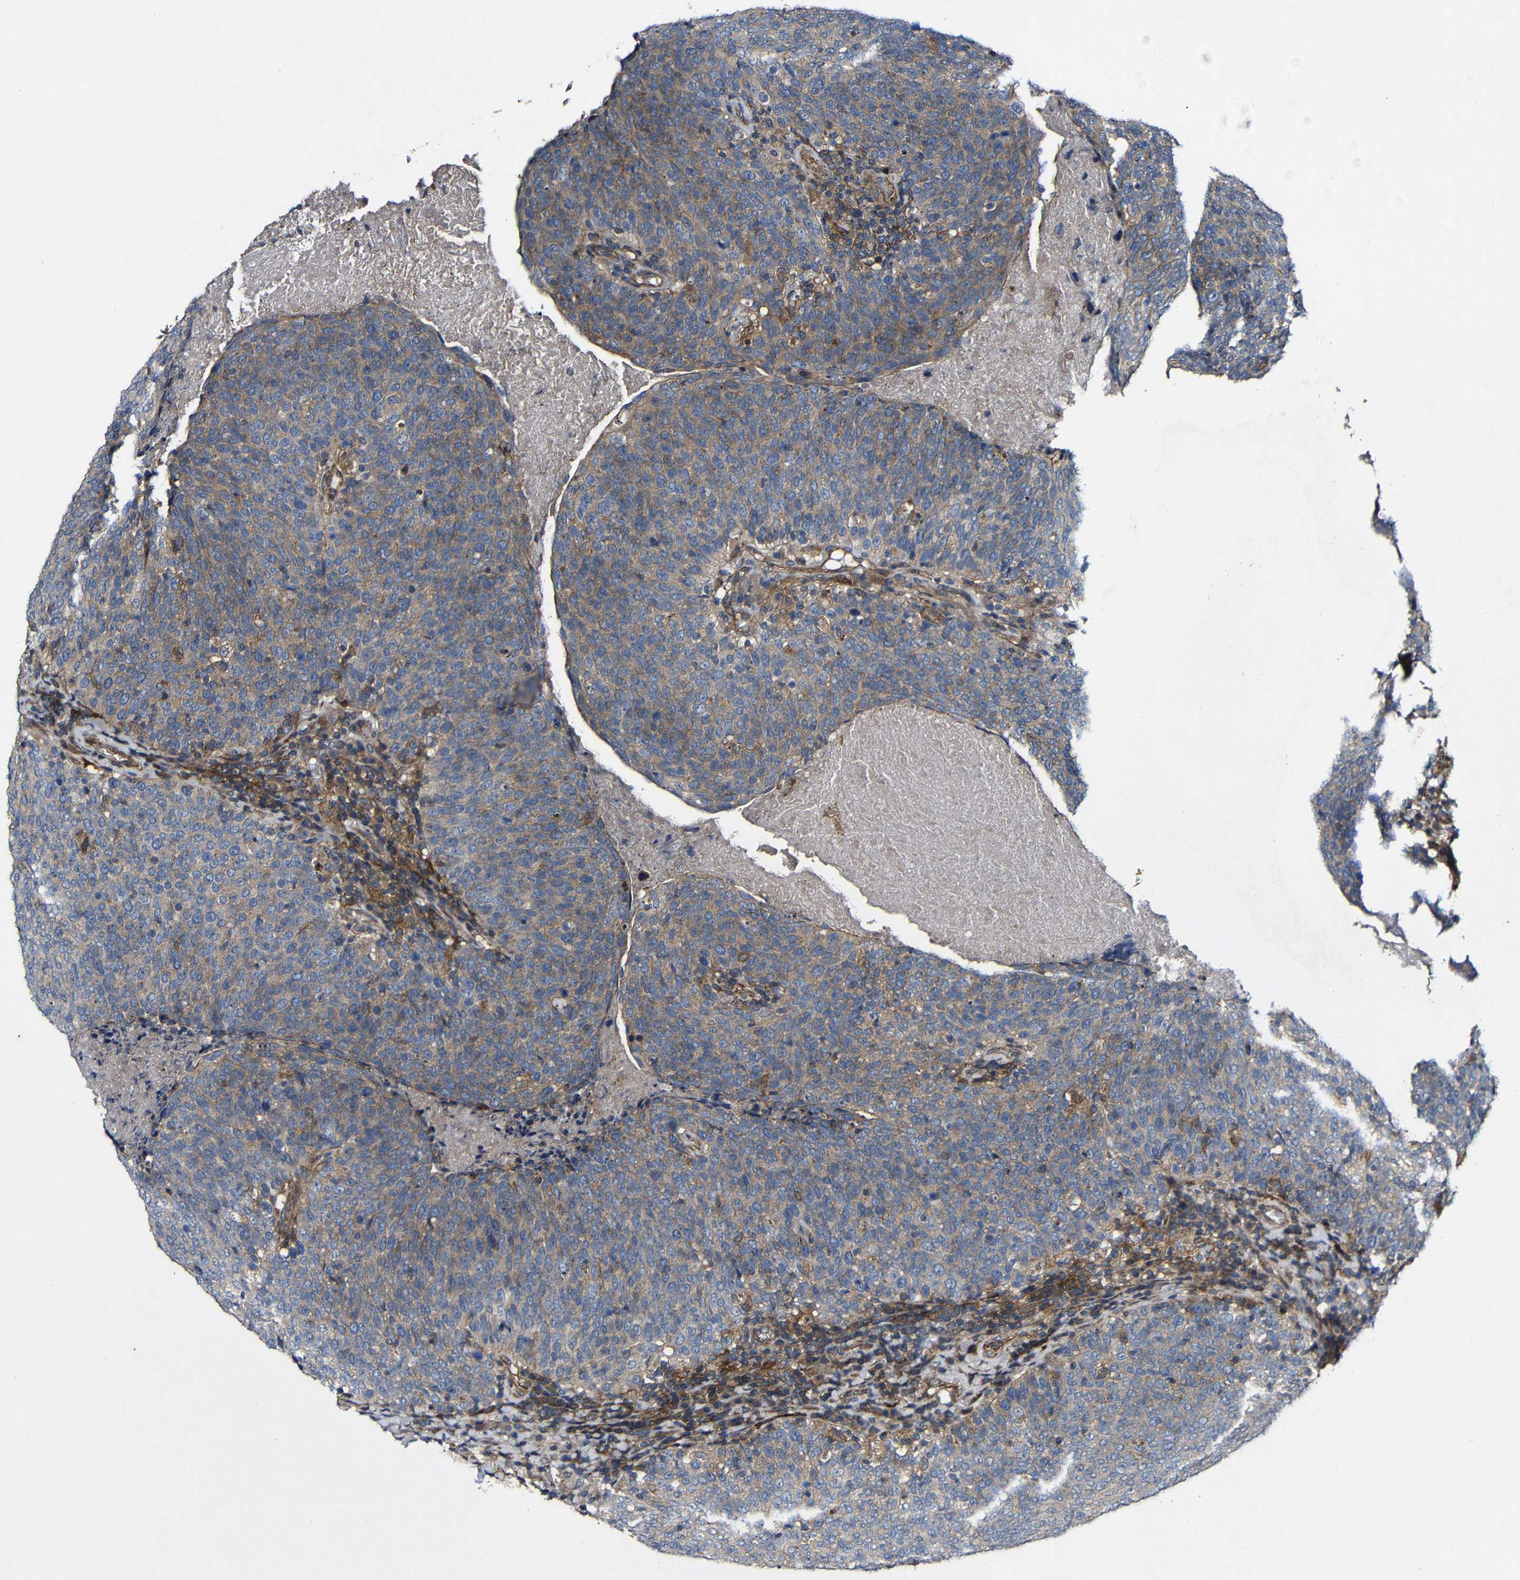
{"staining": {"intensity": "moderate", "quantity": ">75%", "location": "cytoplasmic/membranous"}, "tissue": "head and neck cancer", "cell_type": "Tumor cells", "image_type": "cancer", "snomed": [{"axis": "morphology", "description": "Squamous cell carcinoma, NOS"}, {"axis": "morphology", "description": "Squamous cell carcinoma, metastatic, NOS"}, {"axis": "topography", "description": "Lymph node"}, {"axis": "topography", "description": "Head-Neck"}], "caption": "Immunohistochemistry (IHC) (DAB (3,3'-diaminobenzidine)) staining of human squamous cell carcinoma (head and neck) demonstrates moderate cytoplasmic/membranous protein expression in approximately >75% of tumor cells.", "gene": "GSDME", "patient": {"sex": "male", "age": 62}}